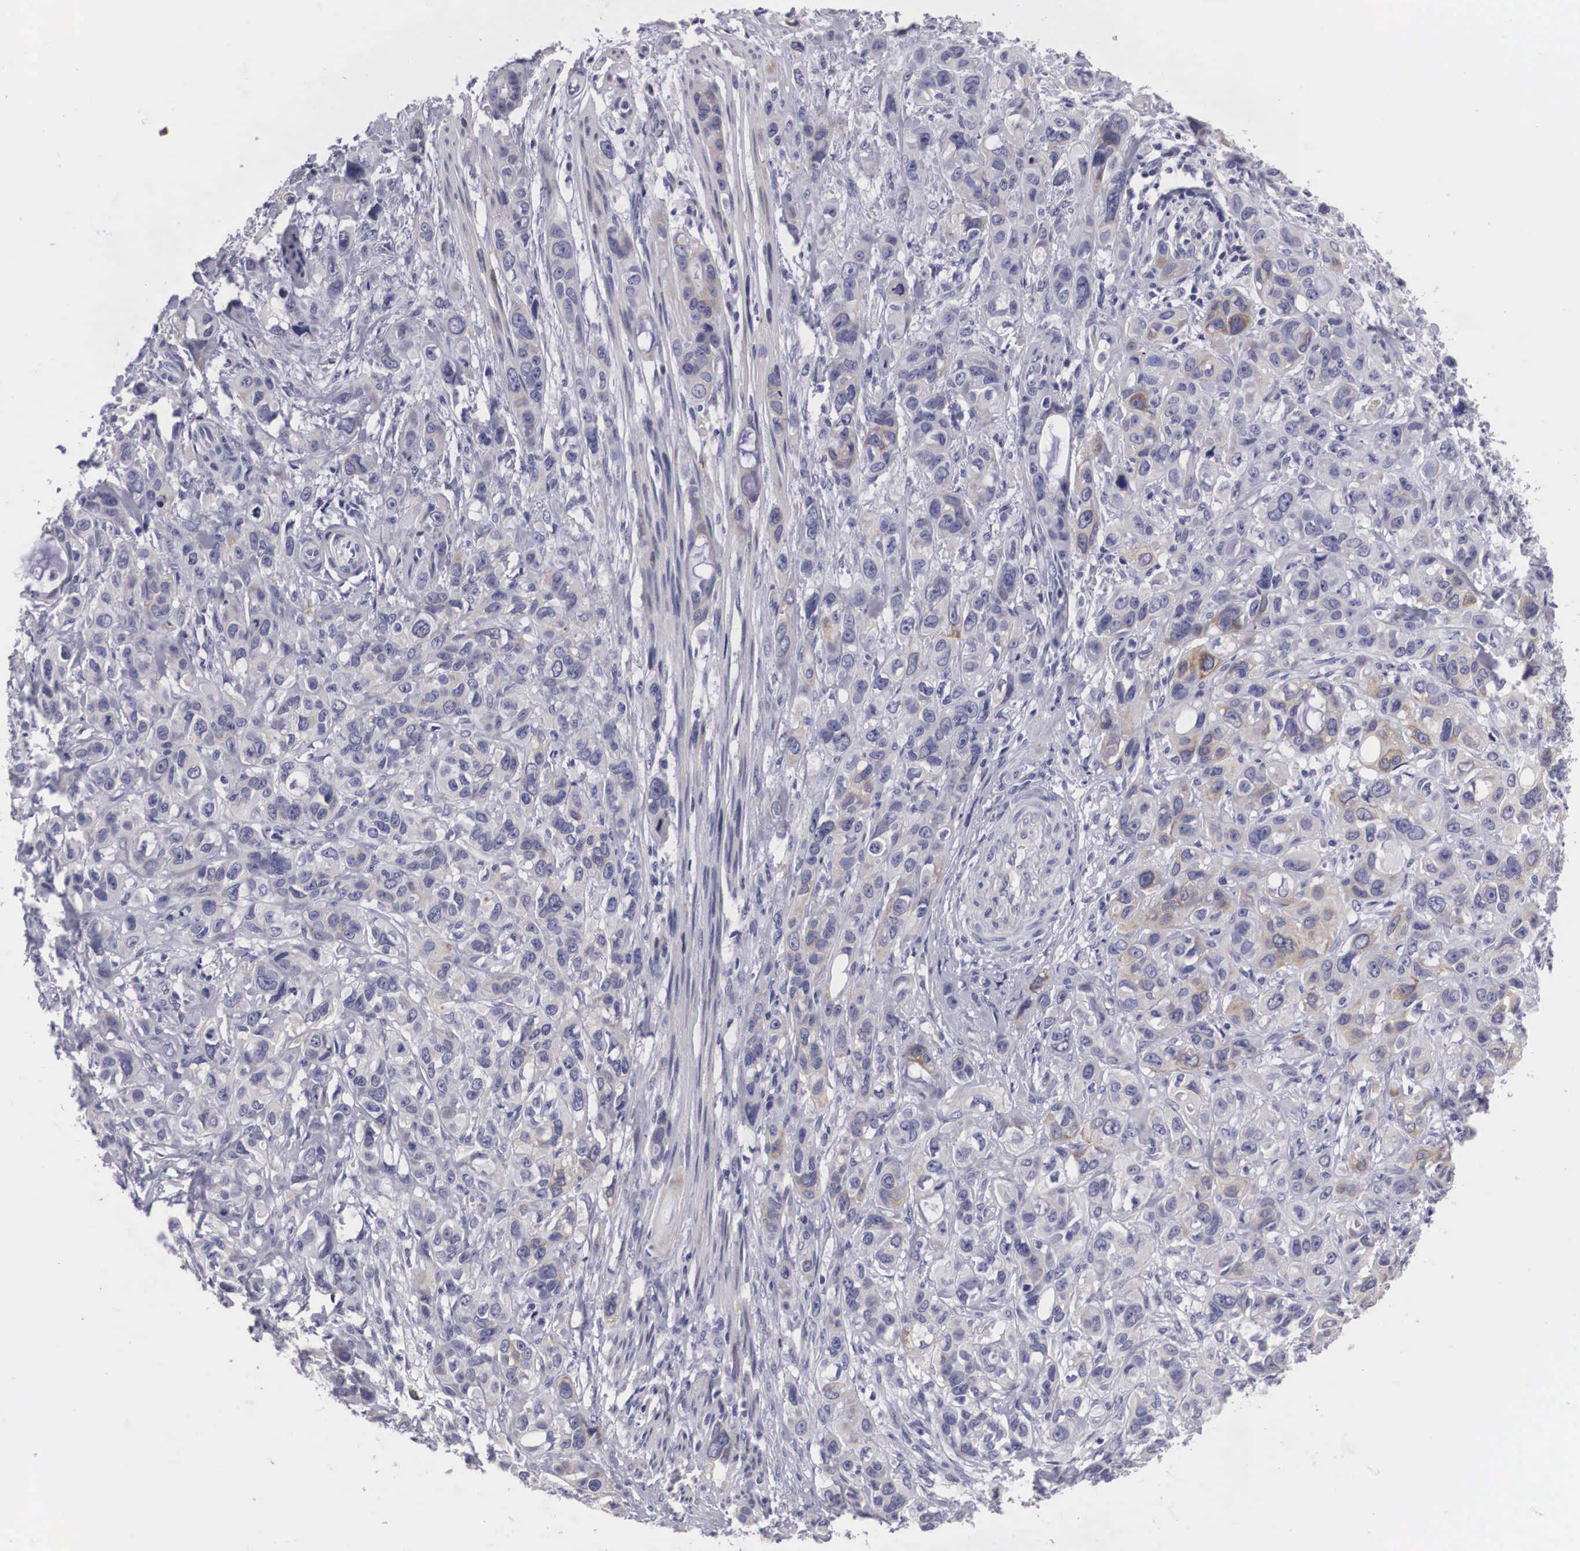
{"staining": {"intensity": "weak", "quantity": "<25%", "location": "cytoplasmic/membranous"}, "tissue": "stomach cancer", "cell_type": "Tumor cells", "image_type": "cancer", "snomed": [{"axis": "morphology", "description": "Adenocarcinoma, NOS"}, {"axis": "topography", "description": "Stomach, upper"}], "caption": "The immunohistochemistry micrograph has no significant expression in tumor cells of stomach adenocarcinoma tissue.", "gene": "ARMCX3", "patient": {"sex": "male", "age": 47}}